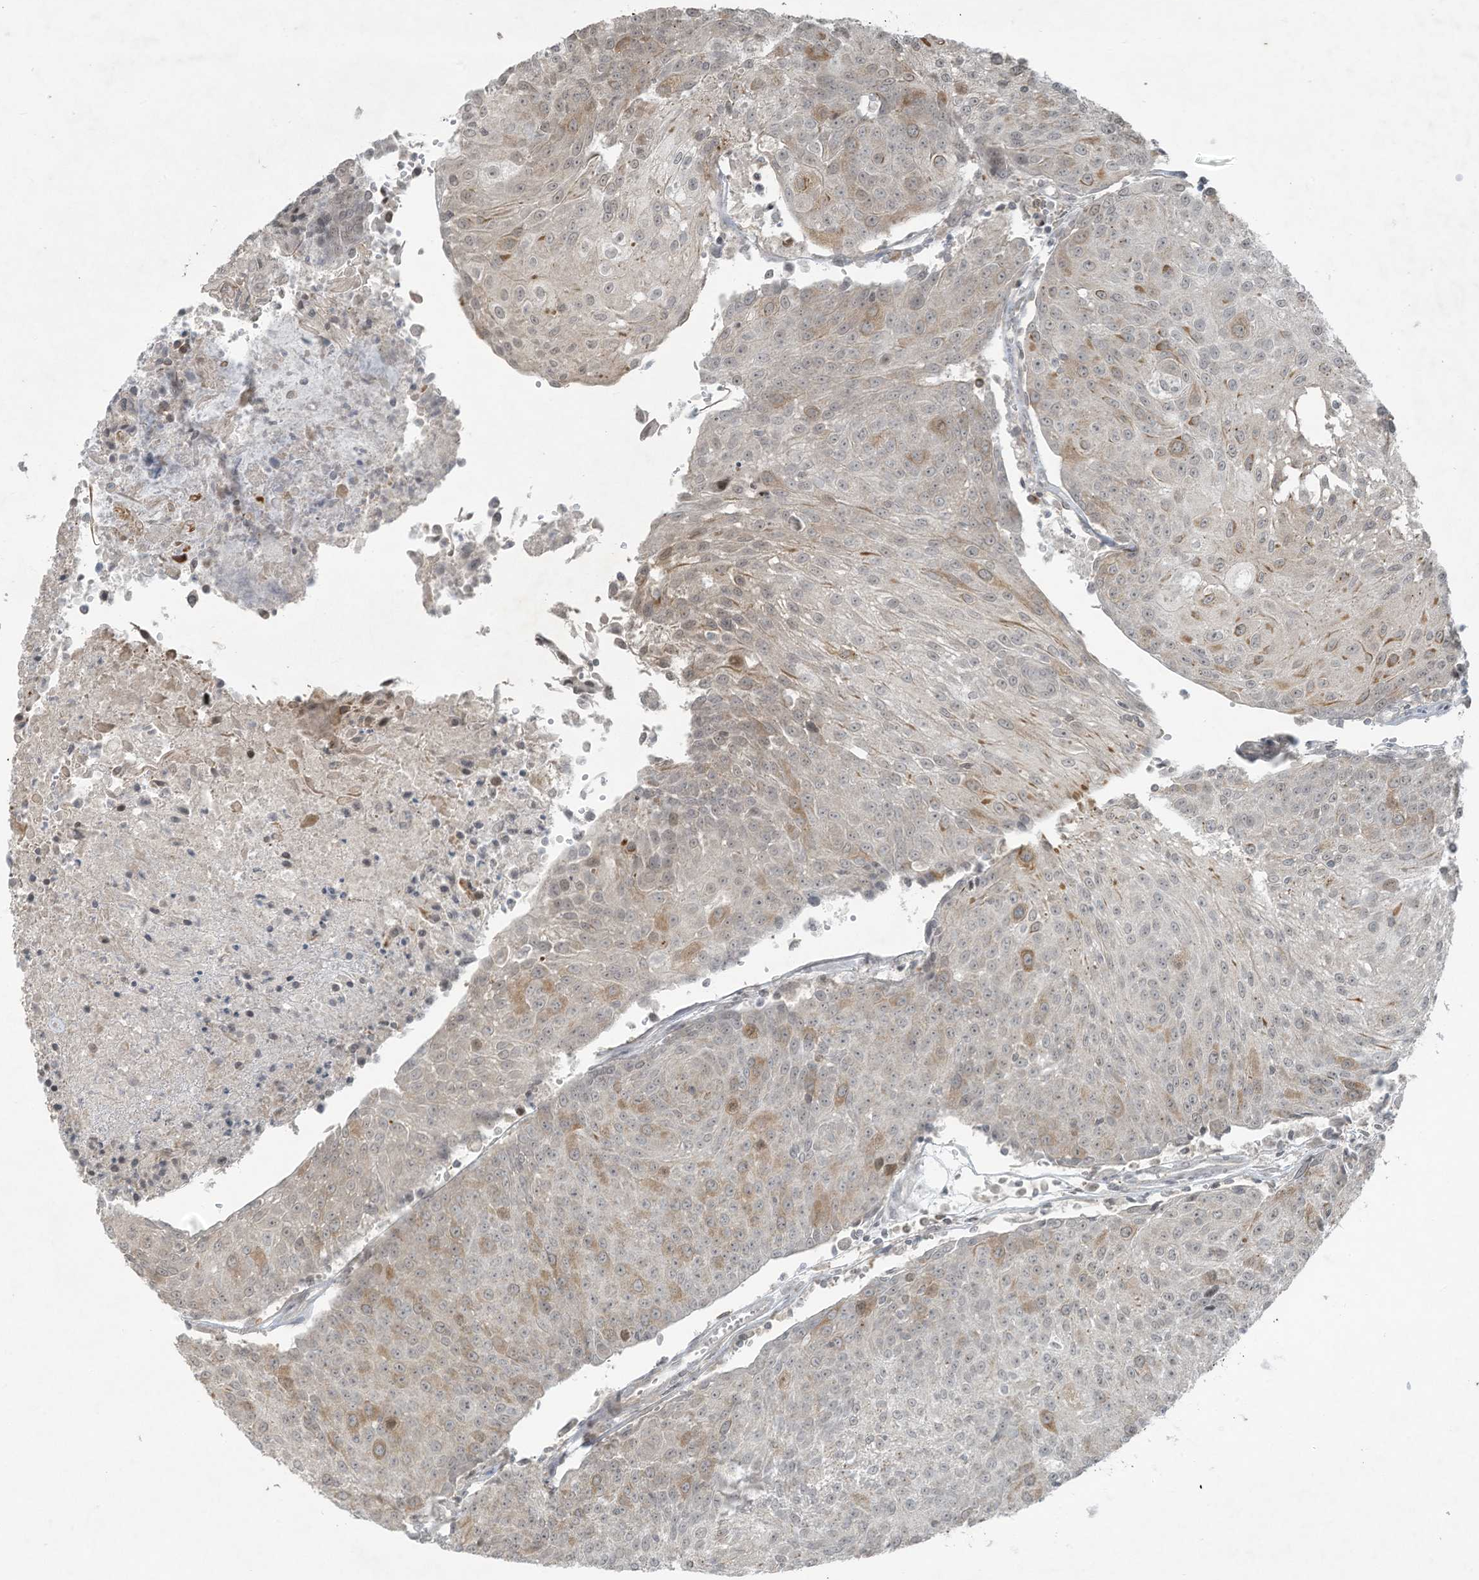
{"staining": {"intensity": "weak", "quantity": "<25%", "location": "cytoplasmic/membranous"}, "tissue": "urothelial cancer", "cell_type": "Tumor cells", "image_type": "cancer", "snomed": [{"axis": "morphology", "description": "Urothelial carcinoma, High grade"}, {"axis": "topography", "description": "Urinary bladder"}], "caption": "DAB (3,3'-diaminobenzidine) immunohistochemical staining of high-grade urothelial carcinoma demonstrates no significant positivity in tumor cells.", "gene": "ZNF263", "patient": {"sex": "female", "age": 85}}